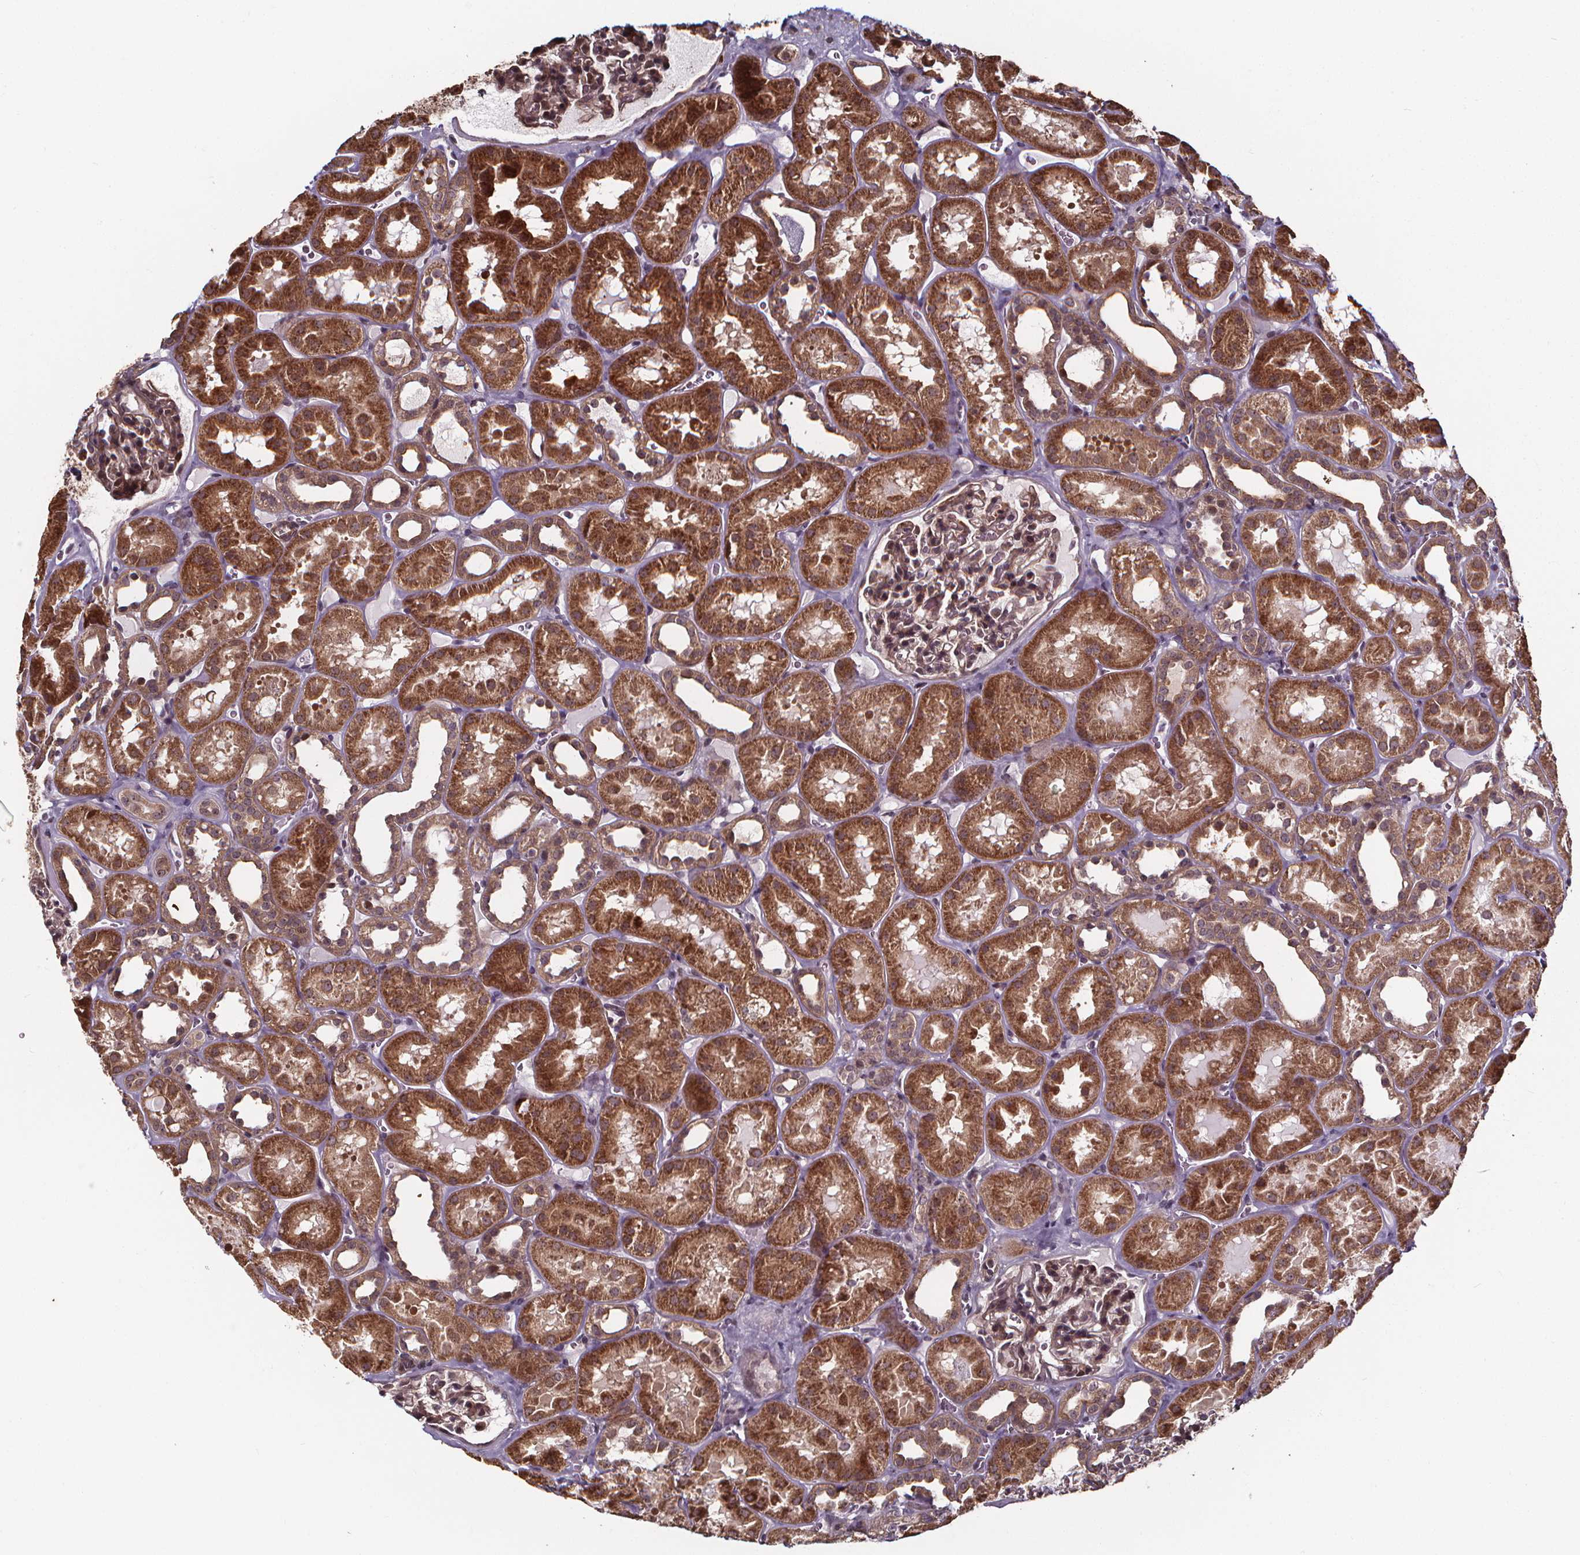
{"staining": {"intensity": "weak", "quantity": ">75%", "location": "cytoplasmic/membranous,nuclear"}, "tissue": "kidney", "cell_type": "Cells in glomeruli", "image_type": "normal", "snomed": [{"axis": "morphology", "description": "Normal tissue, NOS"}, {"axis": "topography", "description": "Kidney"}], "caption": "IHC image of benign kidney: kidney stained using immunohistochemistry (IHC) exhibits low levels of weak protein expression localized specifically in the cytoplasmic/membranous,nuclear of cells in glomeruli, appearing as a cytoplasmic/membranous,nuclear brown color.", "gene": "DDIT3", "patient": {"sex": "female", "age": 41}}